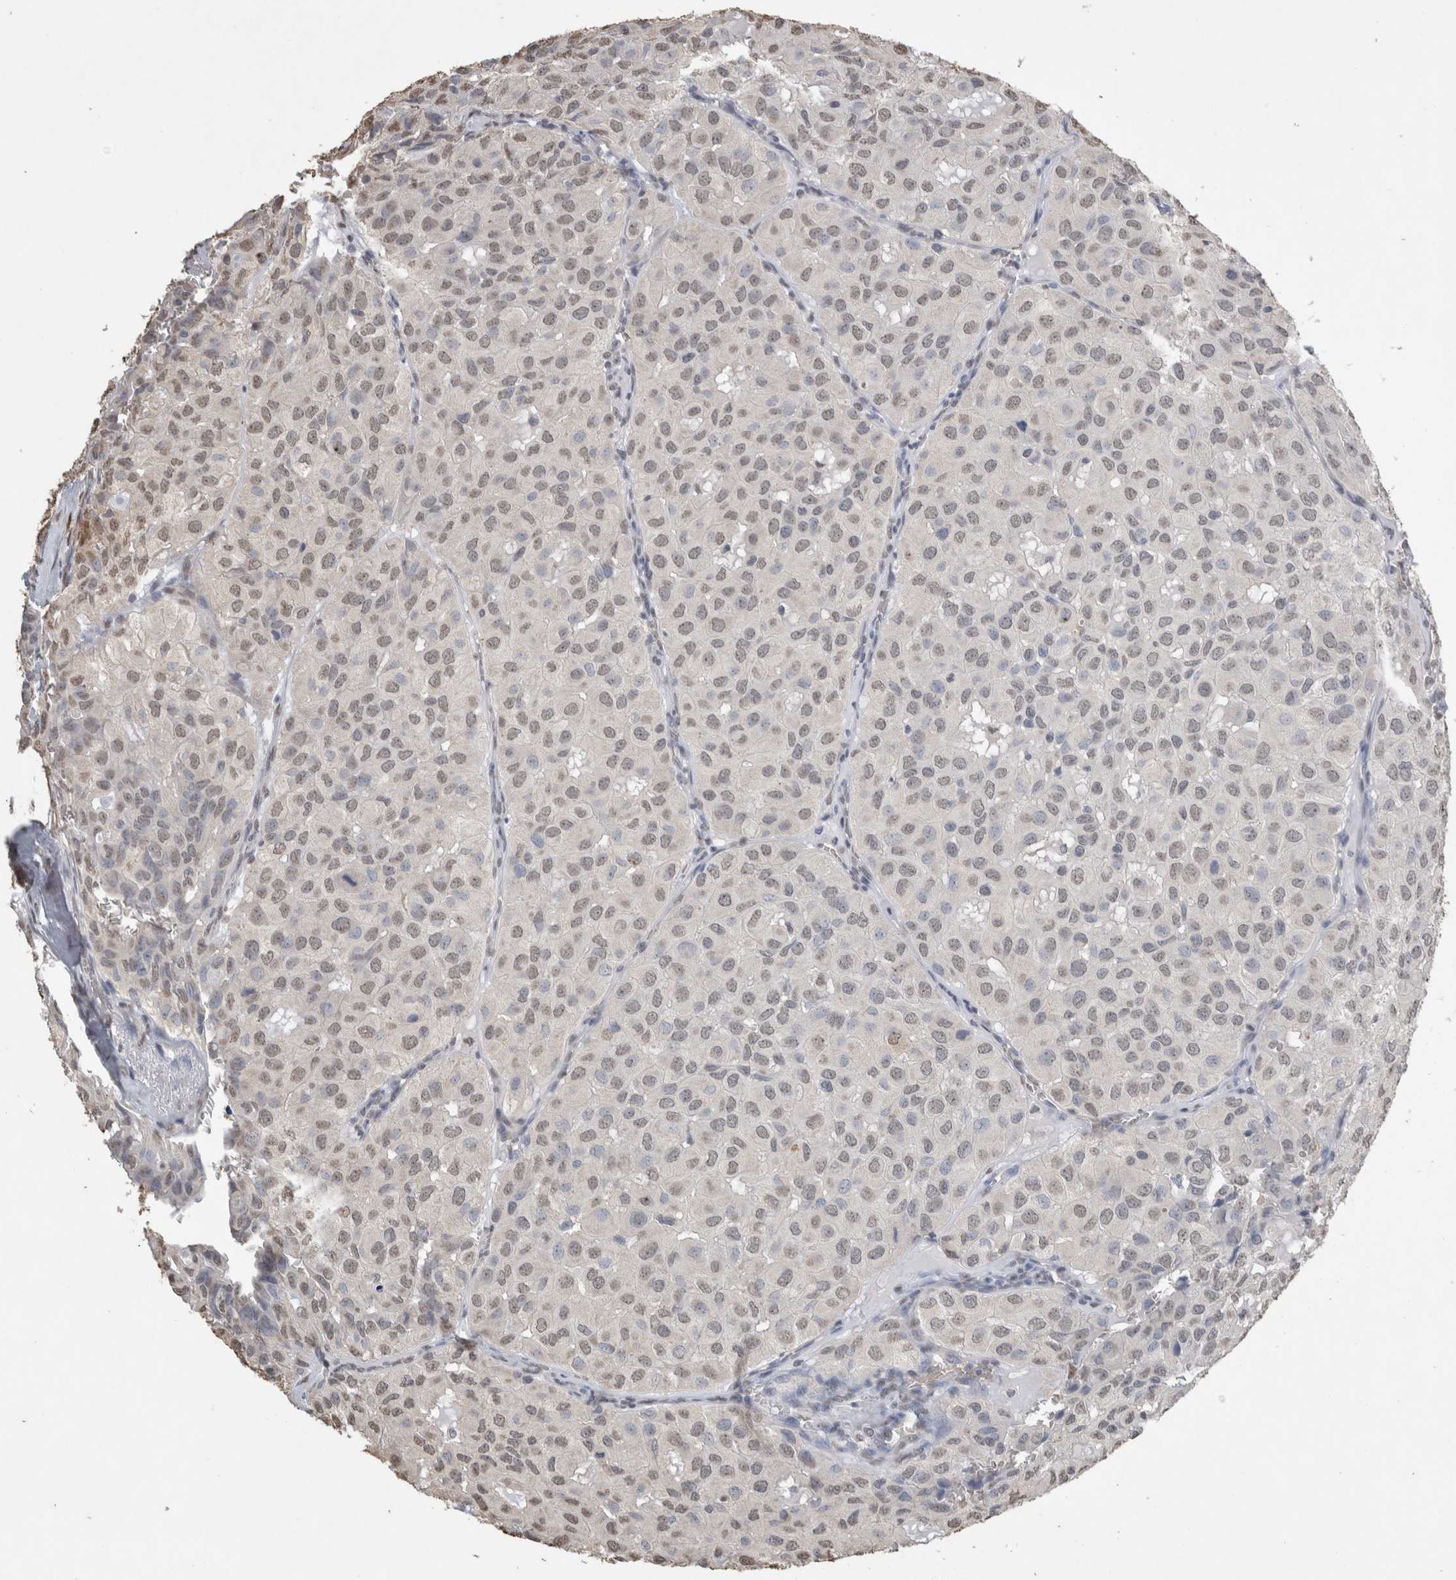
{"staining": {"intensity": "weak", "quantity": ">75%", "location": "nuclear"}, "tissue": "head and neck cancer", "cell_type": "Tumor cells", "image_type": "cancer", "snomed": [{"axis": "morphology", "description": "Adenocarcinoma, NOS"}, {"axis": "topography", "description": "Salivary gland, NOS"}, {"axis": "topography", "description": "Head-Neck"}], "caption": "IHC of human head and neck cancer (adenocarcinoma) demonstrates low levels of weak nuclear staining in approximately >75% of tumor cells.", "gene": "LGALS2", "patient": {"sex": "female", "age": 76}}